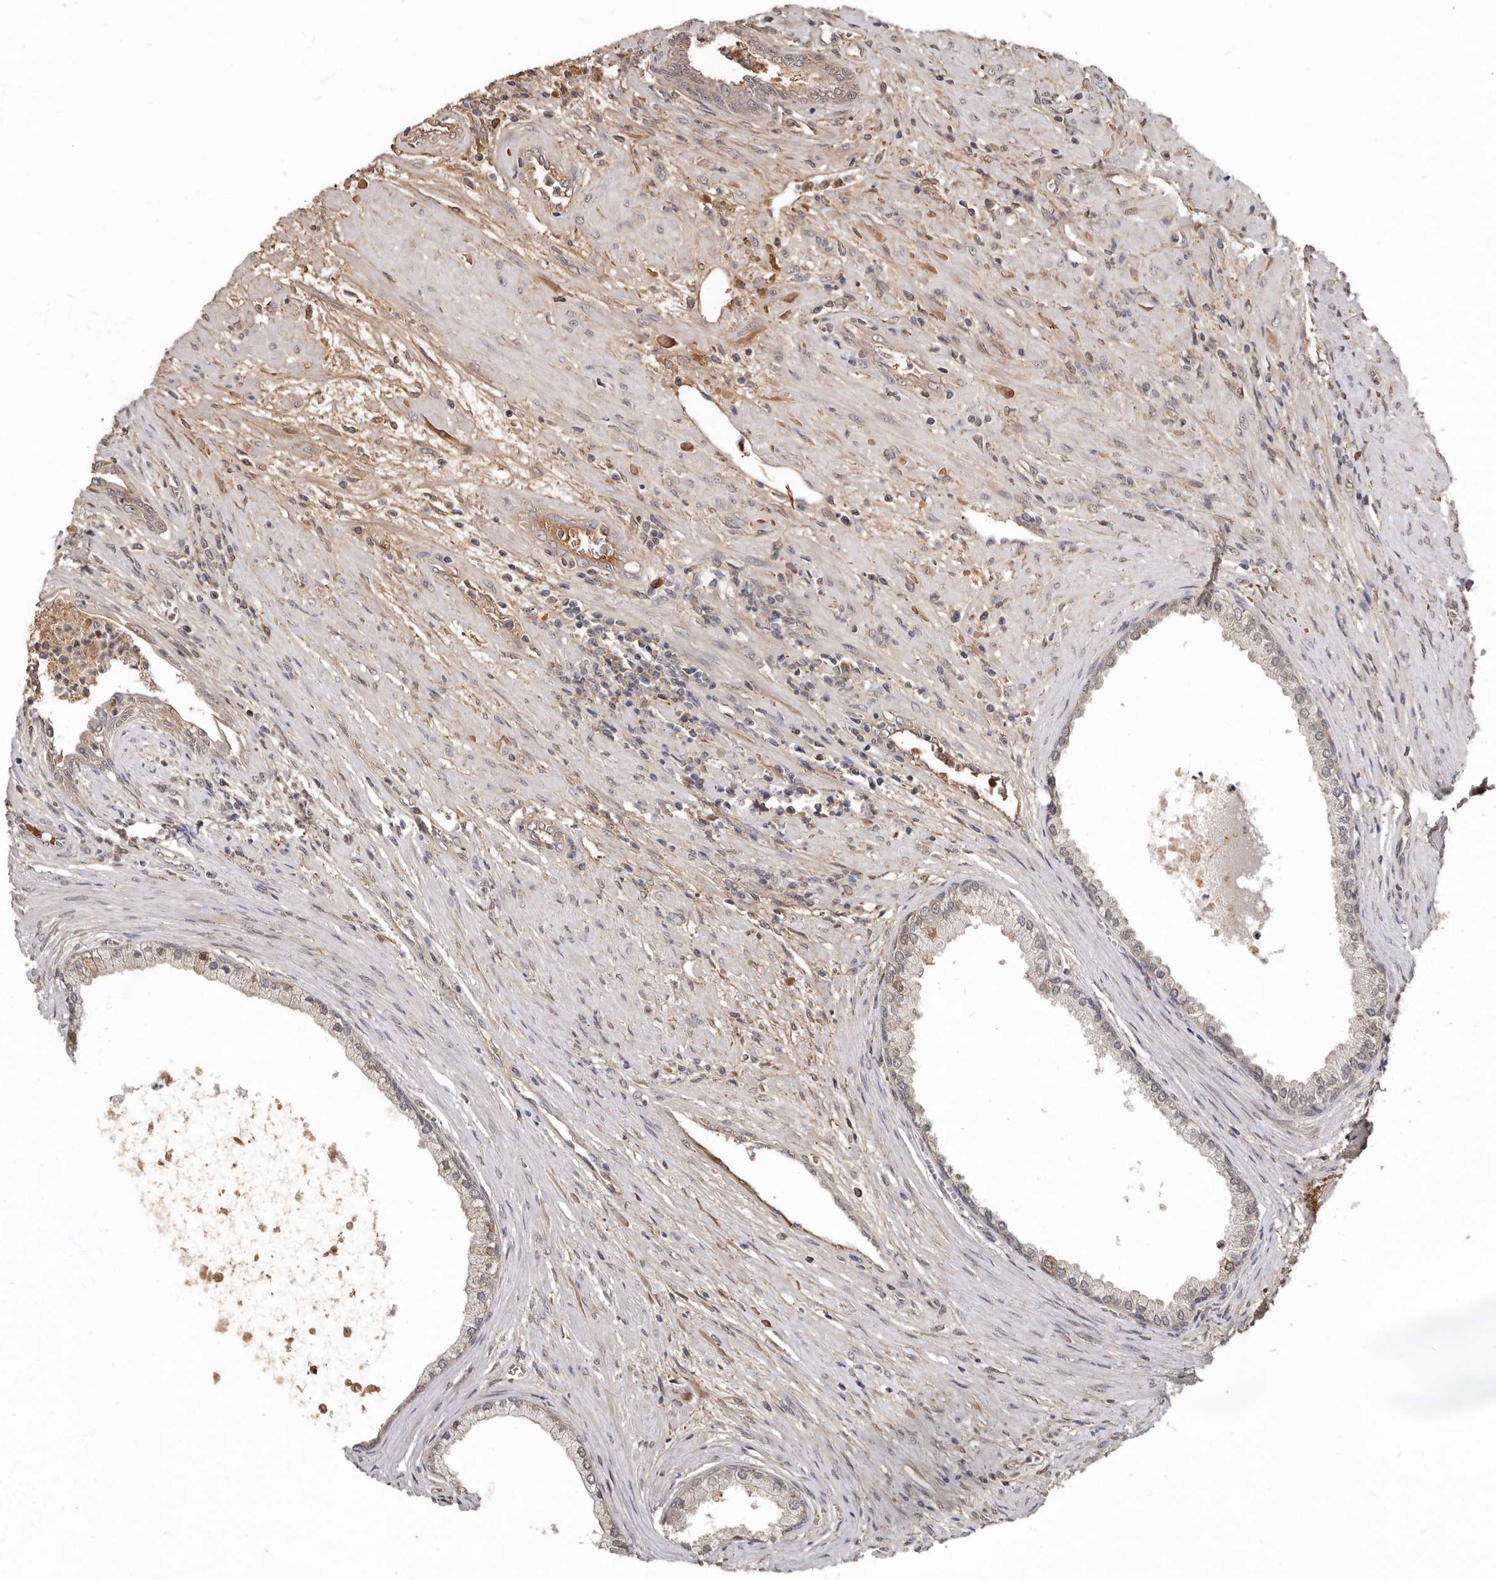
{"staining": {"intensity": "weak", "quantity": "25%-75%", "location": "cytoplasmic/membranous,nuclear"}, "tissue": "prostate cancer", "cell_type": "Tumor cells", "image_type": "cancer", "snomed": [{"axis": "morphology", "description": "Normal tissue, NOS"}, {"axis": "morphology", "description": "Adenocarcinoma, Low grade"}, {"axis": "topography", "description": "Prostate"}, {"axis": "topography", "description": "Peripheral nerve tissue"}], "caption": "A photomicrograph of human low-grade adenocarcinoma (prostate) stained for a protein exhibits weak cytoplasmic/membranous and nuclear brown staining in tumor cells. (DAB (3,3'-diaminobenzidine) = brown stain, brightfield microscopy at high magnification).", "gene": "LRGUK", "patient": {"sex": "male", "age": 71}}